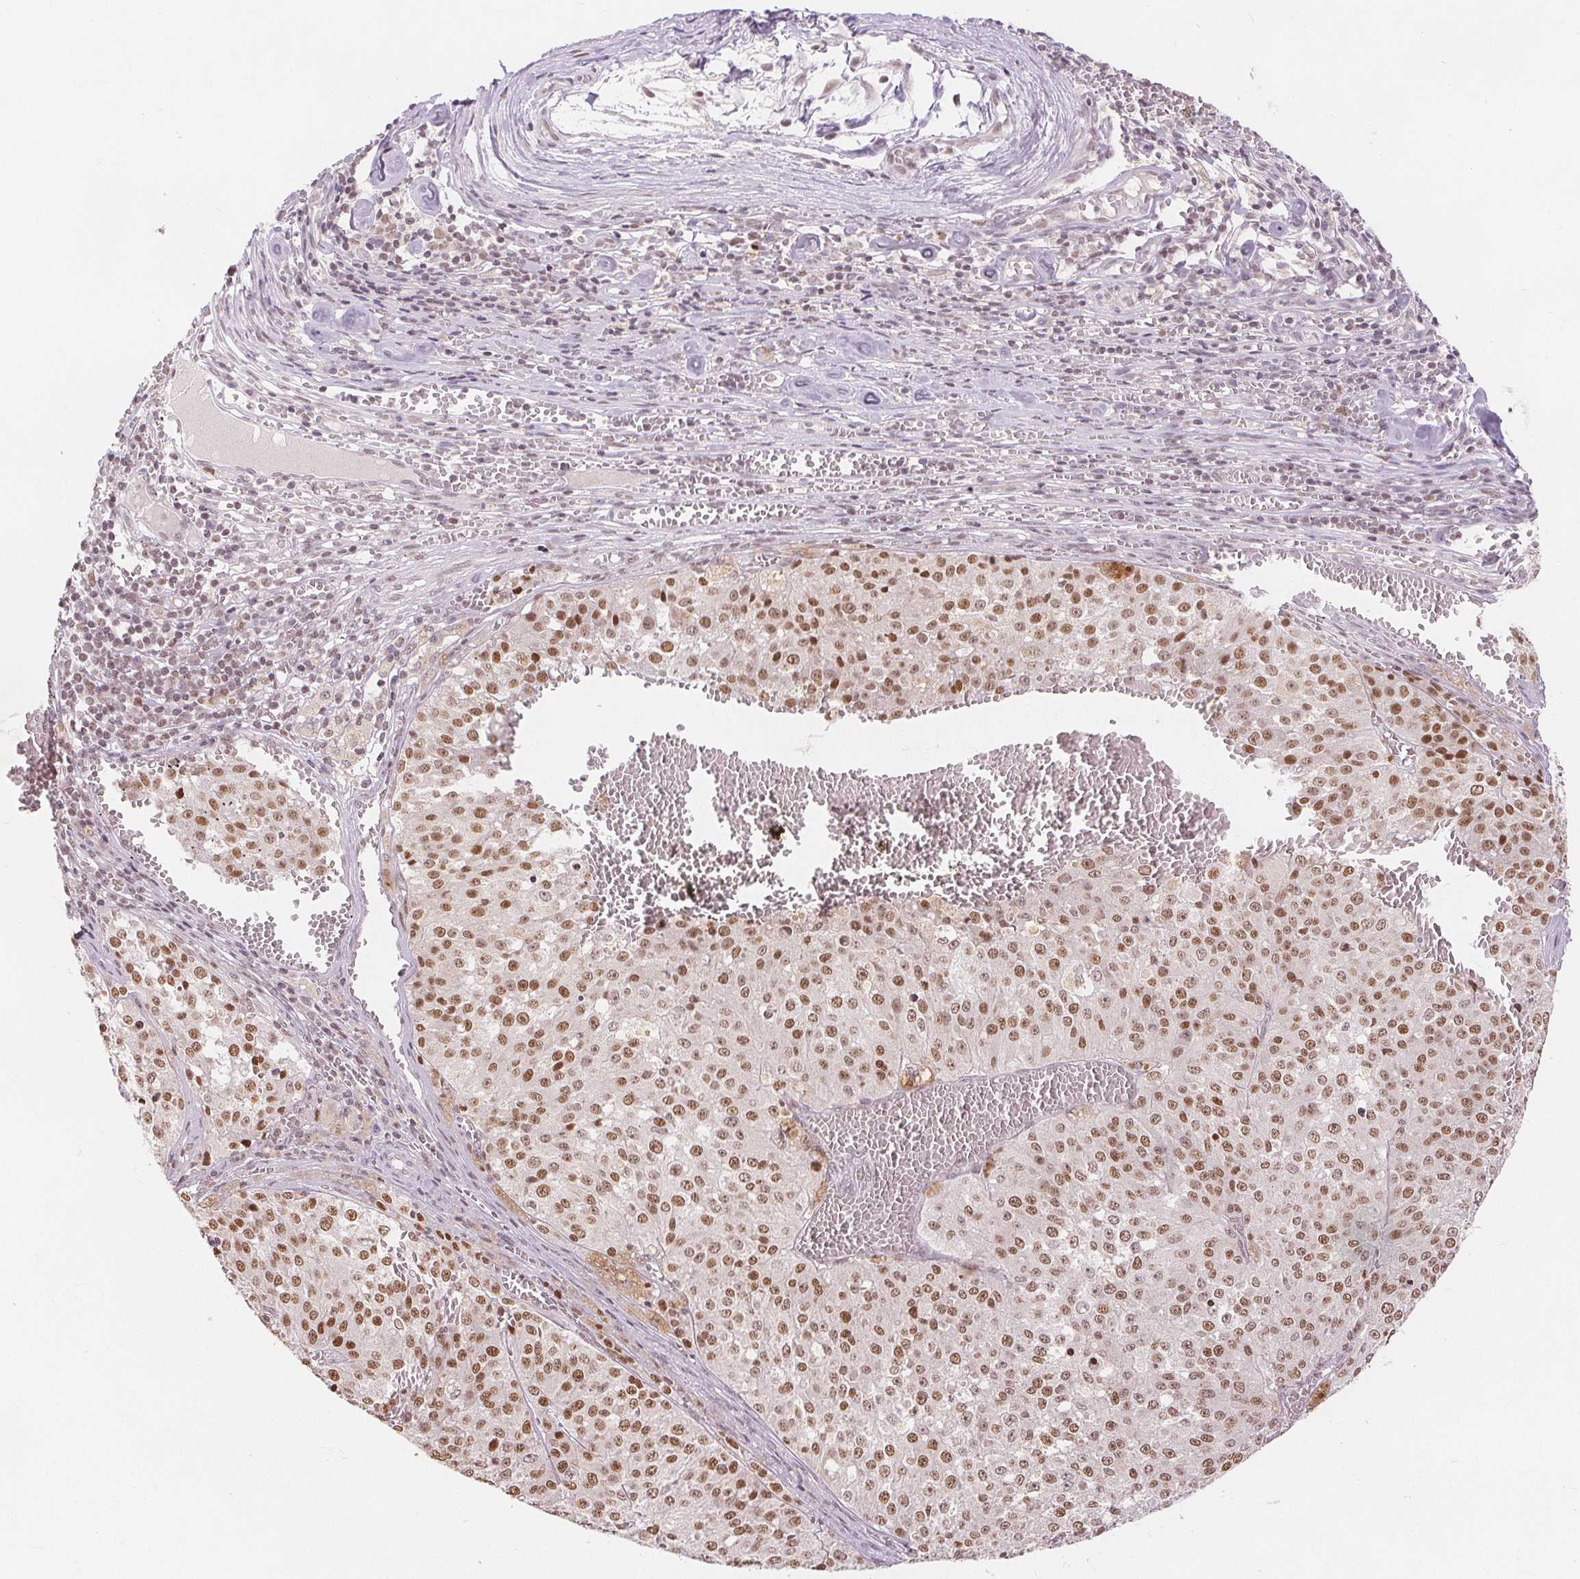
{"staining": {"intensity": "moderate", "quantity": ">75%", "location": "nuclear"}, "tissue": "melanoma", "cell_type": "Tumor cells", "image_type": "cancer", "snomed": [{"axis": "morphology", "description": "Malignant melanoma, Metastatic site"}, {"axis": "topography", "description": "Lymph node"}], "caption": "Immunohistochemistry micrograph of melanoma stained for a protein (brown), which shows medium levels of moderate nuclear expression in approximately >75% of tumor cells.", "gene": "DEK", "patient": {"sex": "female", "age": 64}}